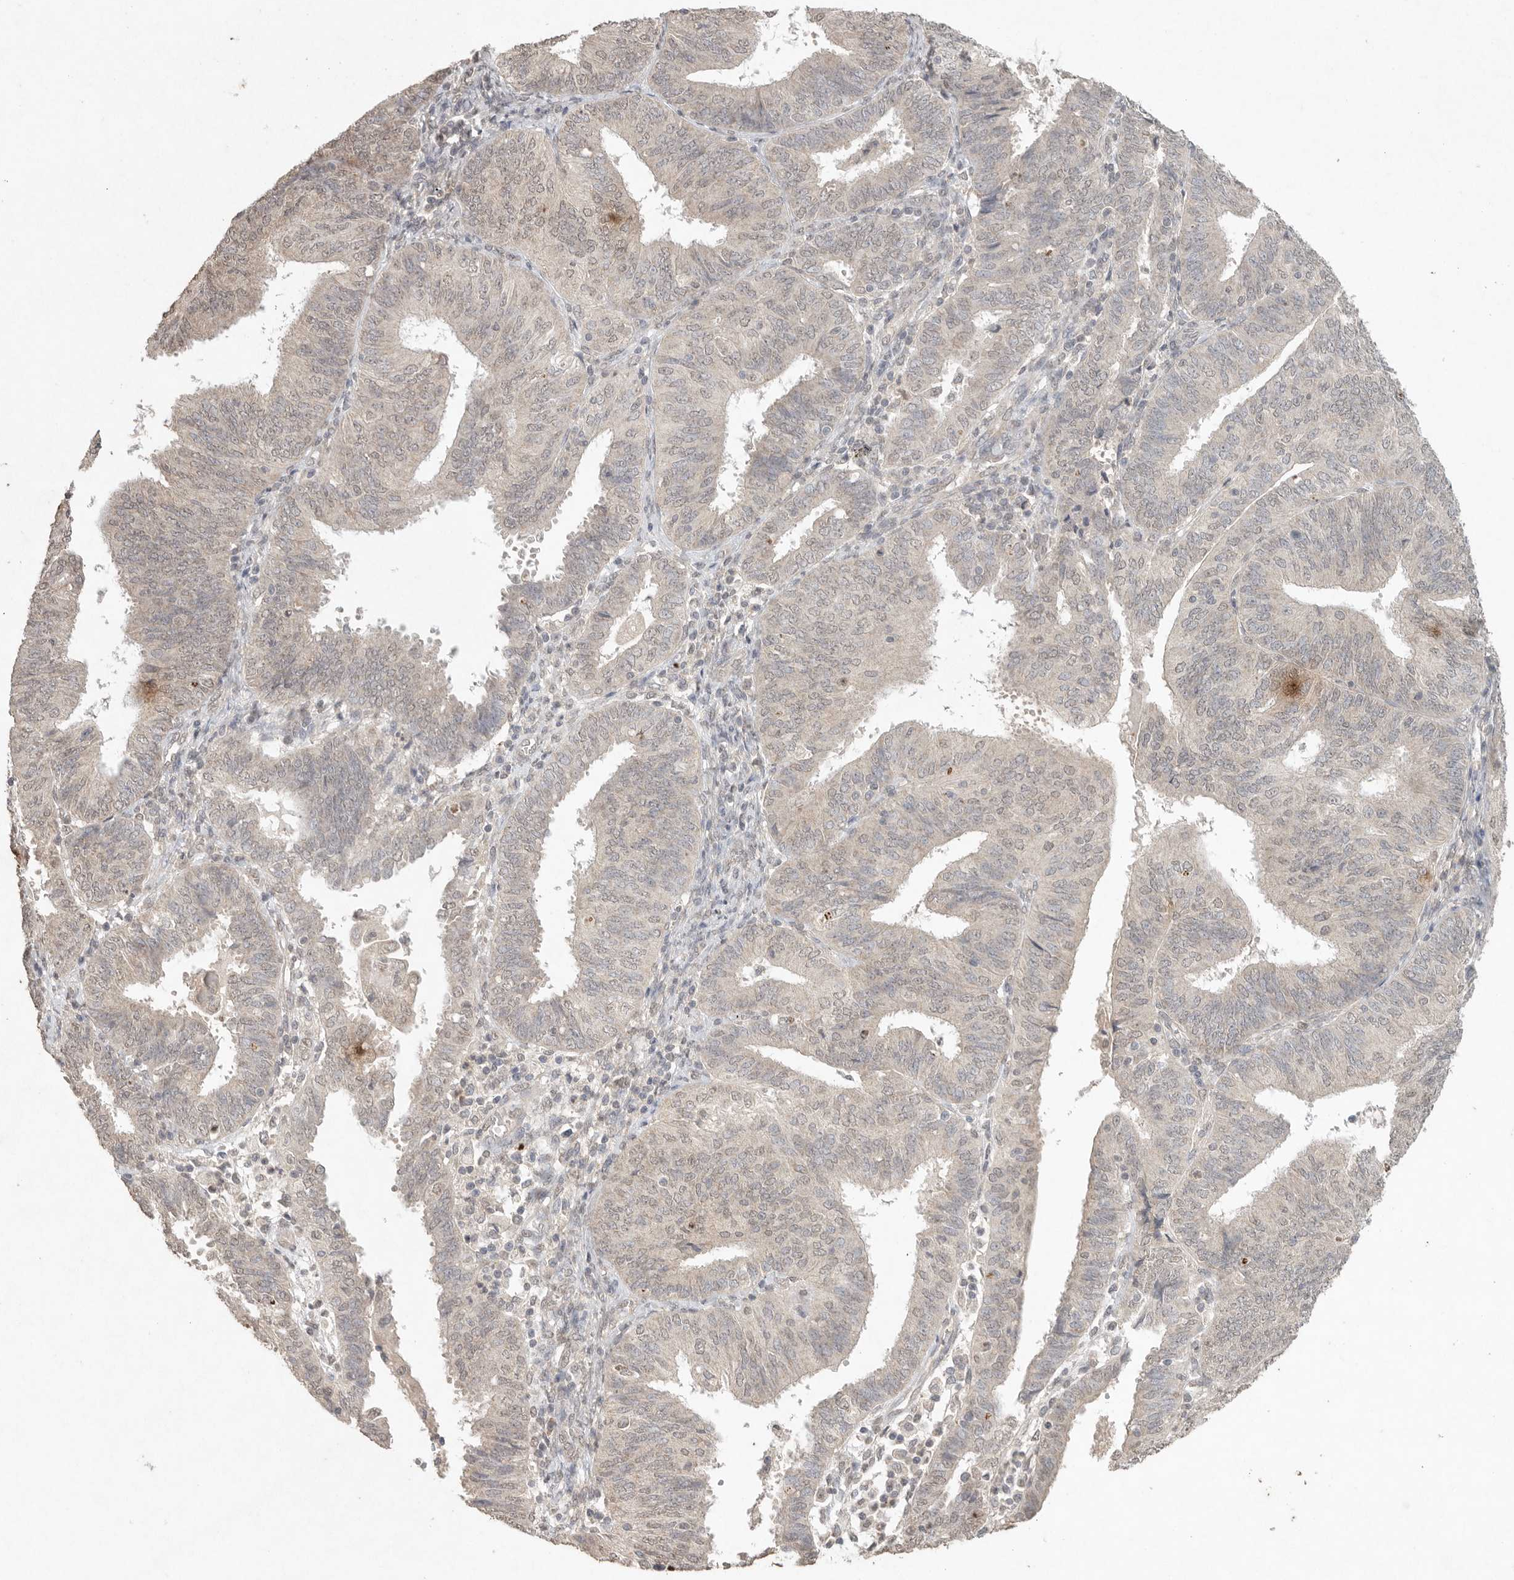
{"staining": {"intensity": "weak", "quantity": "<25%", "location": "nuclear"}, "tissue": "endometrial cancer", "cell_type": "Tumor cells", "image_type": "cancer", "snomed": [{"axis": "morphology", "description": "Adenocarcinoma, NOS"}, {"axis": "topography", "description": "Endometrium"}], "caption": "Immunohistochemical staining of endometrial adenocarcinoma demonstrates no significant positivity in tumor cells. (Brightfield microscopy of DAB (3,3'-diaminobenzidine) immunohistochemistry (IHC) at high magnification).", "gene": "KLK5", "patient": {"sex": "female", "age": 58}}